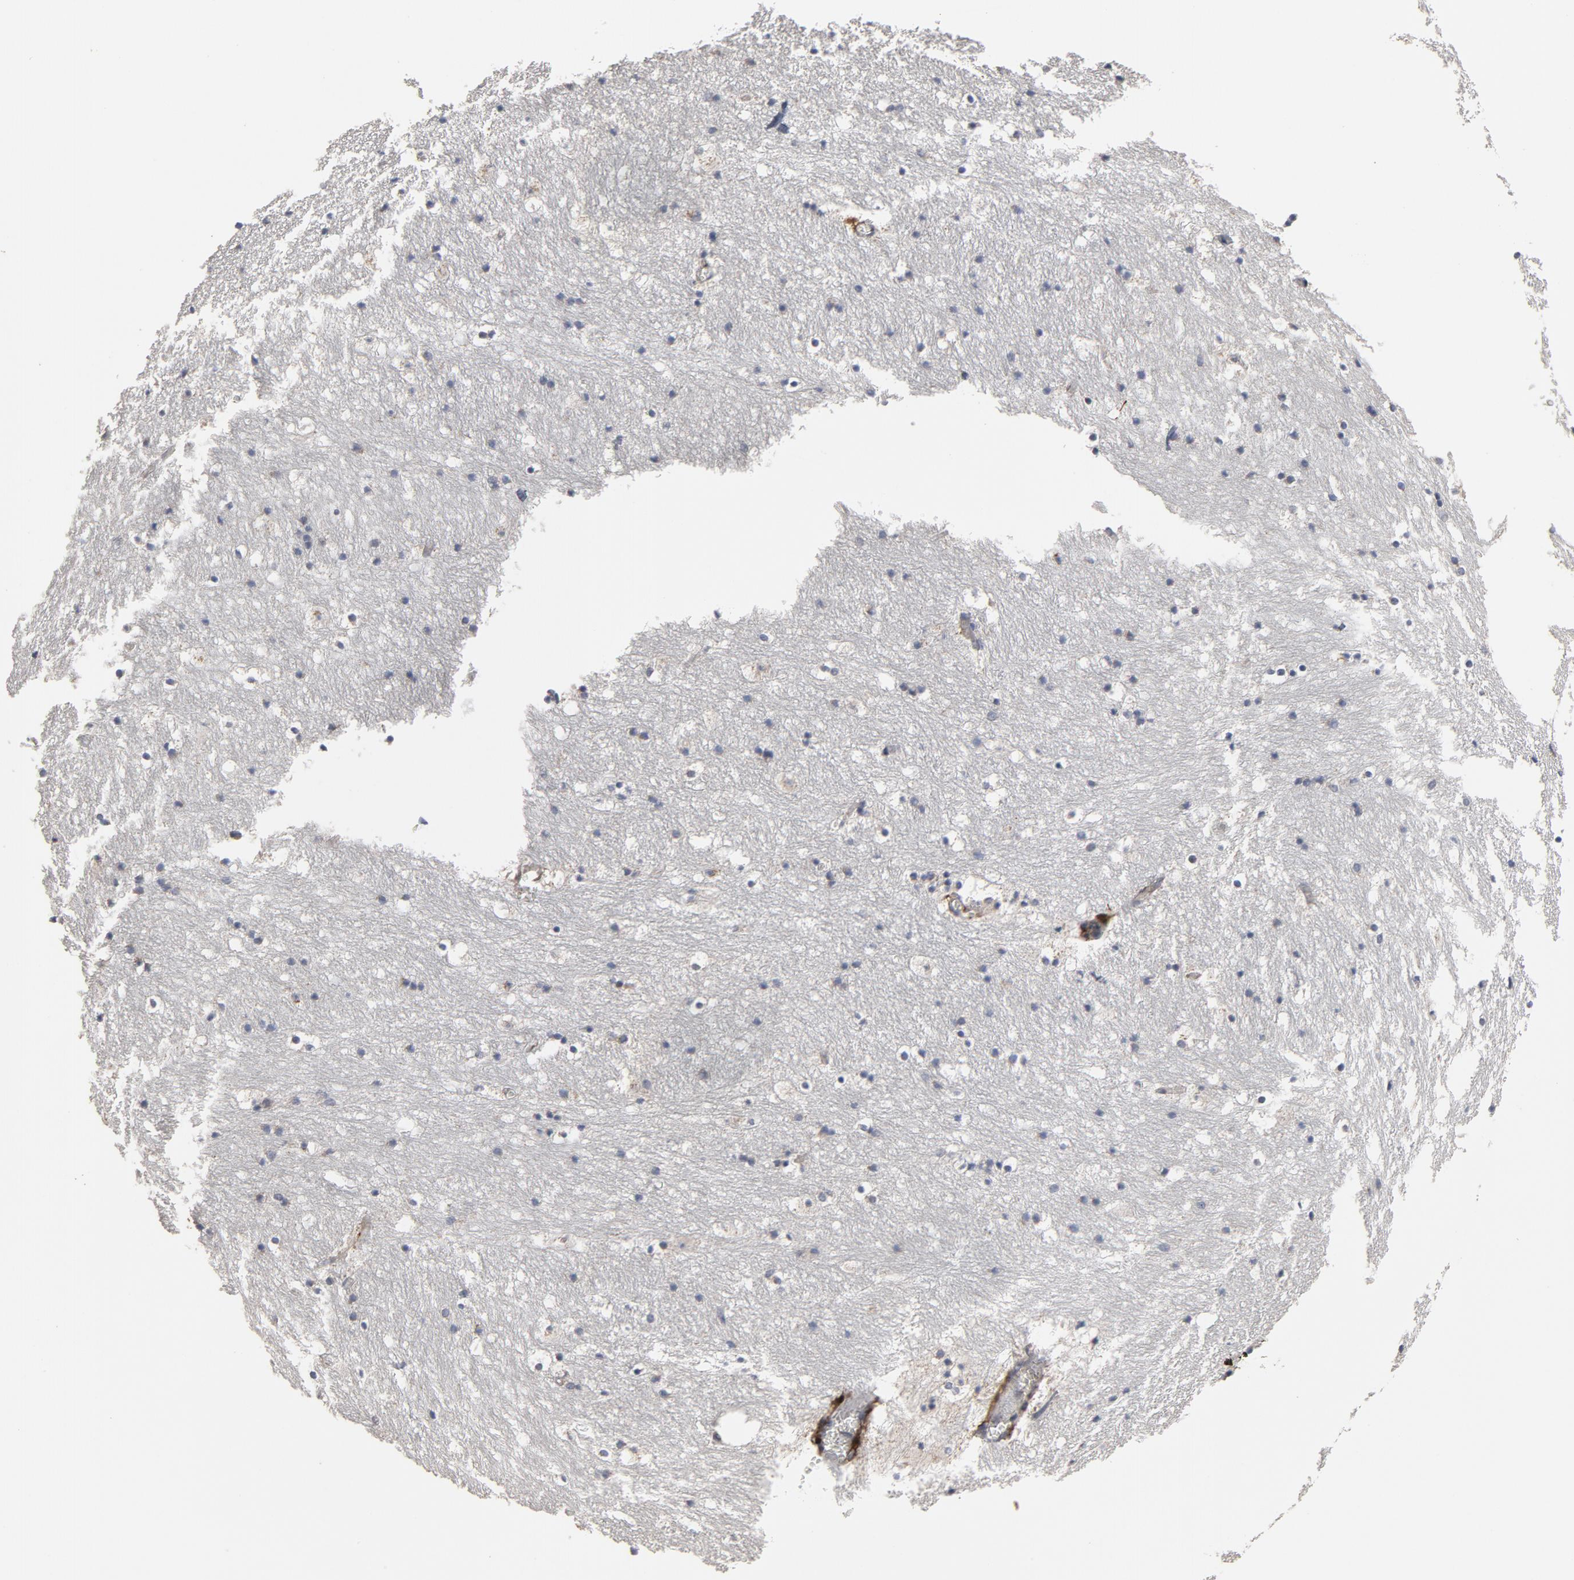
{"staining": {"intensity": "moderate", "quantity": "<25%", "location": "cytoplasmic/membranous"}, "tissue": "caudate", "cell_type": "Glial cells", "image_type": "normal", "snomed": [{"axis": "morphology", "description": "Normal tissue, NOS"}, {"axis": "topography", "description": "Lateral ventricle wall"}], "caption": "Immunohistochemistry staining of benign caudate, which exhibits low levels of moderate cytoplasmic/membranous positivity in approximately <25% of glial cells indicating moderate cytoplasmic/membranous protein expression. The staining was performed using DAB (brown) for protein detection and nuclei were counterstained in hematoxylin (blue).", "gene": "PPP1R1B", "patient": {"sex": "male", "age": 45}}